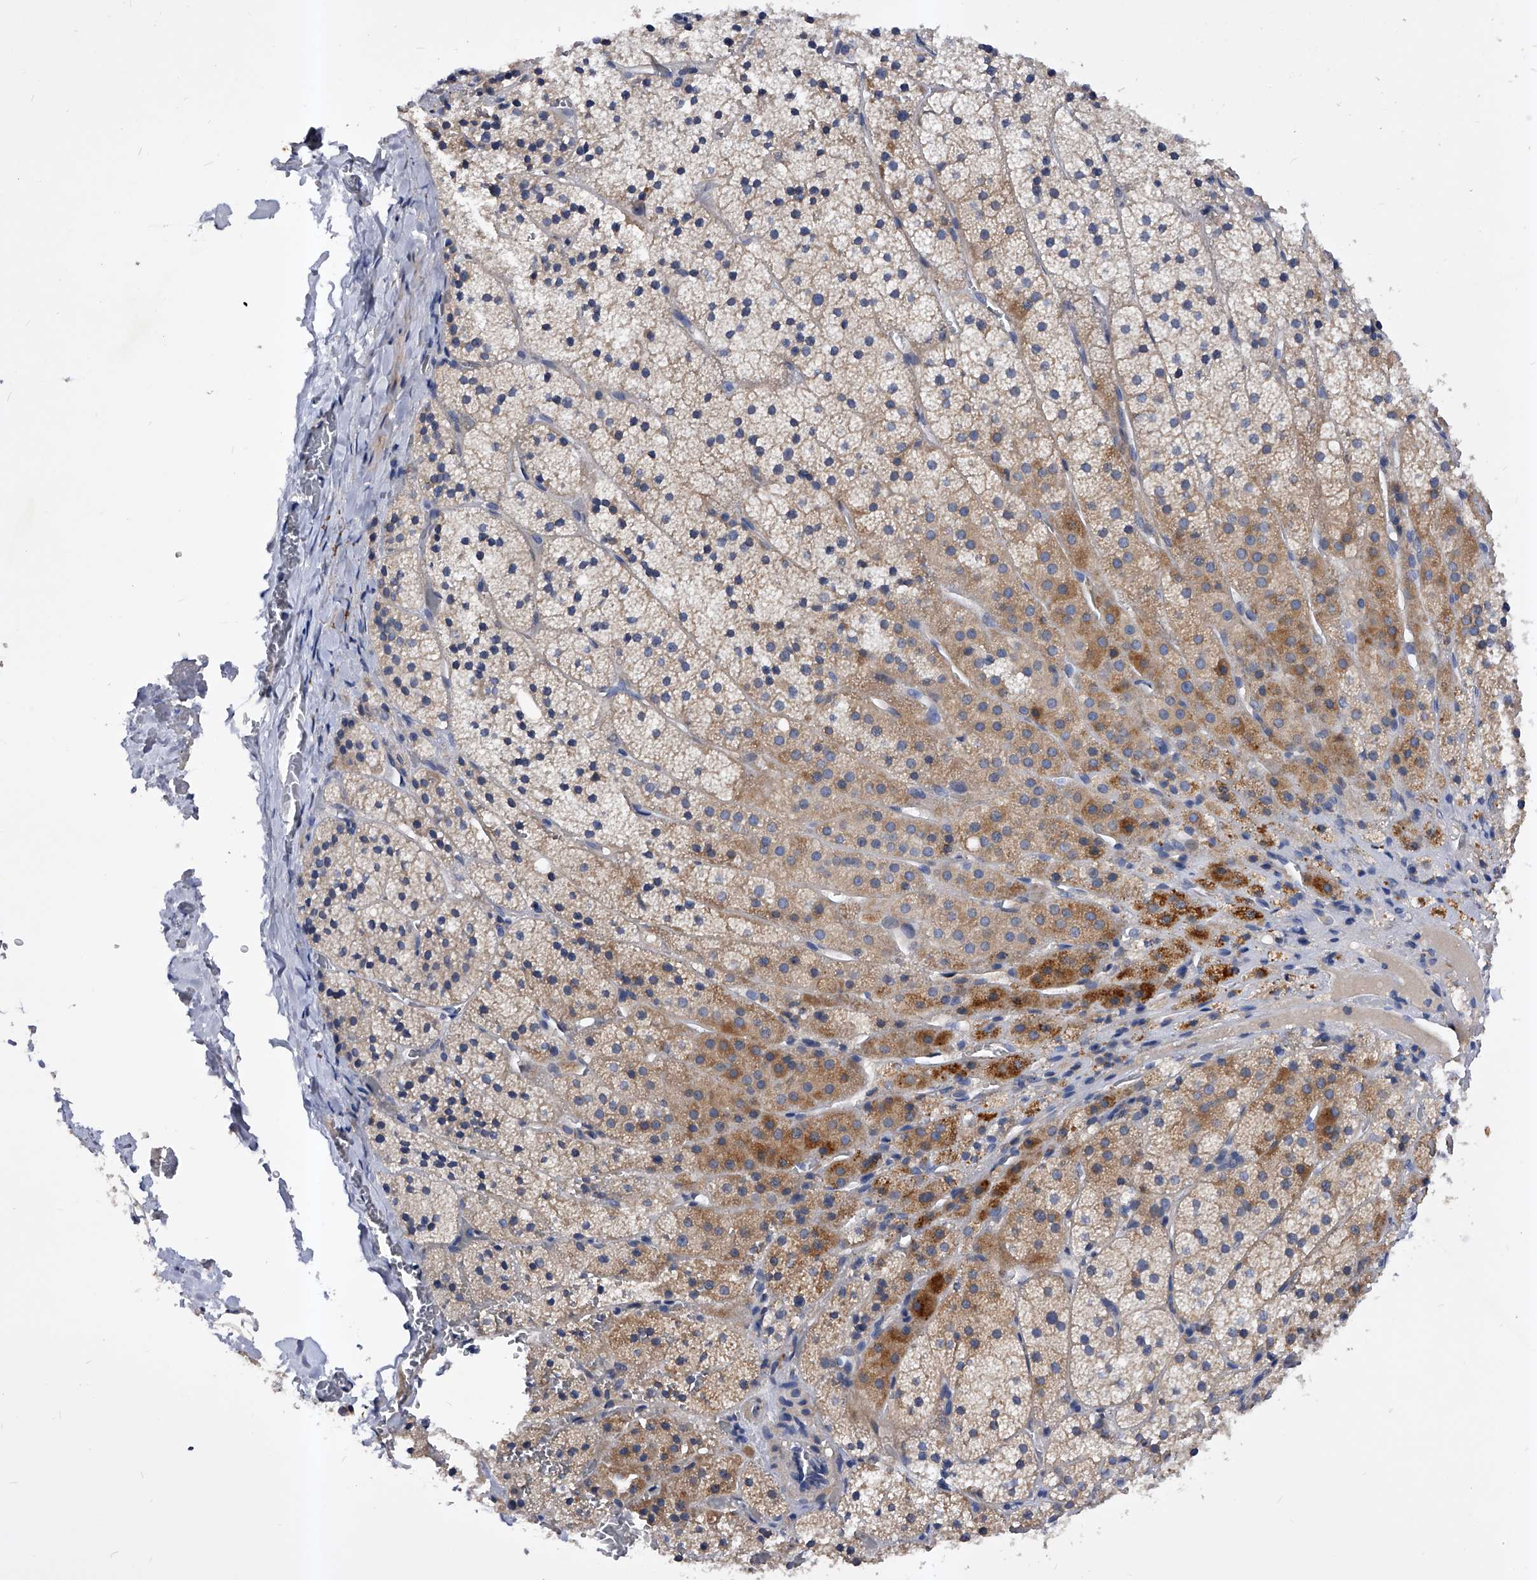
{"staining": {"intensity": "moderate", "quantity": "25%-75%", "location": "cytoplasmic/membranous"}, "tissue": "adrenal gland", "cell_type": "Glandular cells", "image_type": "normal", "snomed": [{"axis": "morphology", "description": "Normal tissue, NOS"}, {"axis": "topography", "description": "Adrenal gland"}], "caption": "DAB immunohistochemical staining of normal adrenal gland displays moderate cytoplasmic/membranous protein staining in about 25%-75% of glandular cells.", "gene": "ARL4C", "patient": {"sex": "female", "age": 44}}